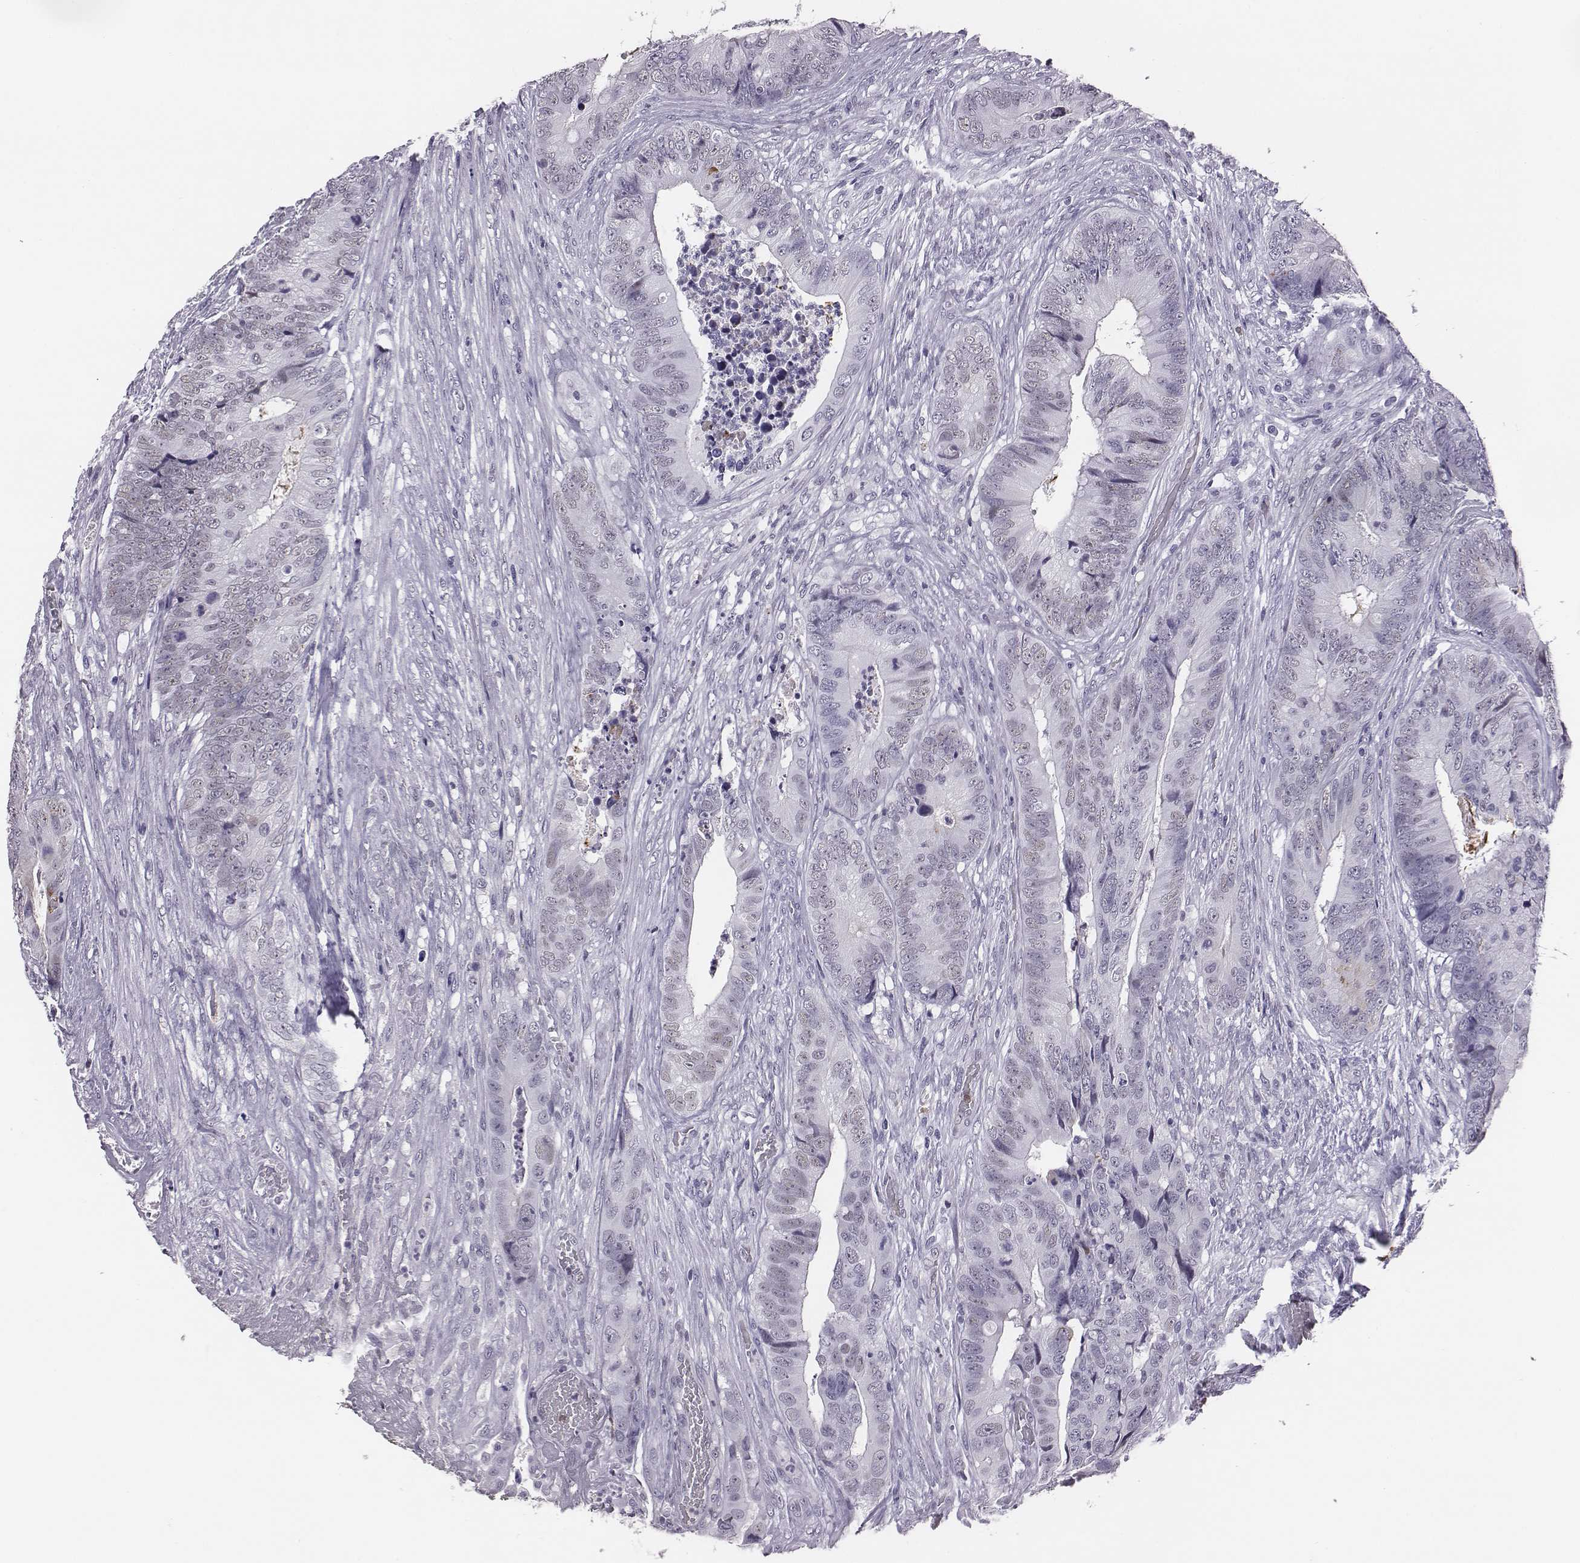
{"staining": {"intensity": "negative", "quantity": "none", "location": "none"}, "tissue": "colorectal cancer", "cell_type": "Tumor cells", "image_type": "cancer", "snomed": [{"axis": "morphology", "description": "Adenocarcinoma, NOS"}, {"axis": "topography", "description": "Colon"}], "caption": "IHC of human colorectal cancer (adenocarcinoma) shows no expression in tumor cells. The staining is performed using DAB (3,3'-diaminobenzidine) brown chromogen with nuclei counter-stained in using hematoxylin.", "gene": "ACOD1", "patient": {"sex": "male", "age": 84}}